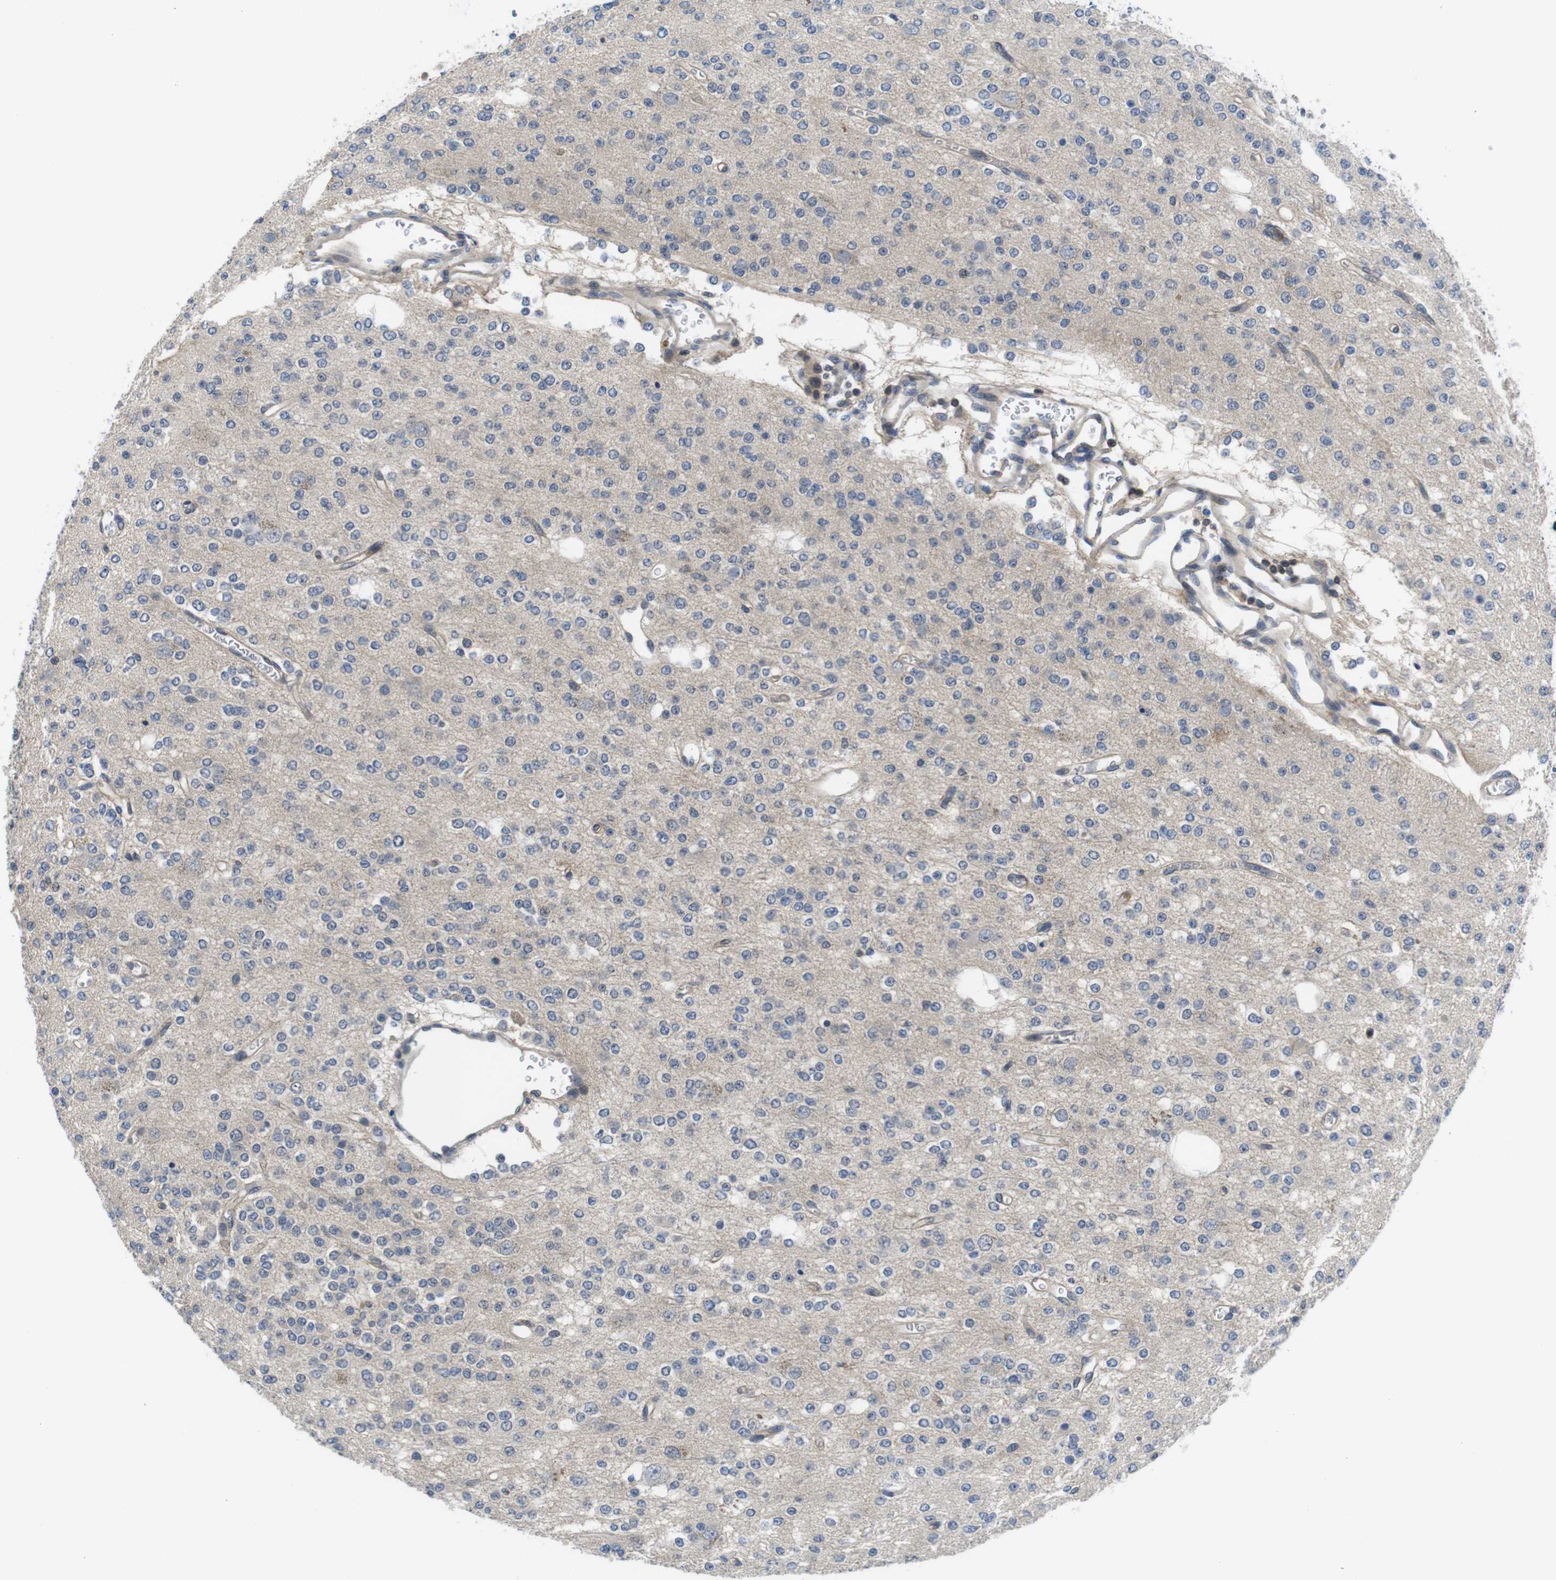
{"staining": {"intensity": "negative", "quantity": "none", "location": "none"}, "tissue": "glioma", "cell_type": "Tumor cells", "image_type": "cancer", "snomed": [{"axis": "morphology", "description": "Glioma, malignant, Low grade"}, {"axis": "topography", "description": "Brain"}], "caption": "A high-resolution photomicrograph shows immunohistochemistry staining of malignant glioma (low-grade), which displays no significant expression in tumor cells.", "gene": "FADD", "patient": {"sex": "male", "age": 38}}